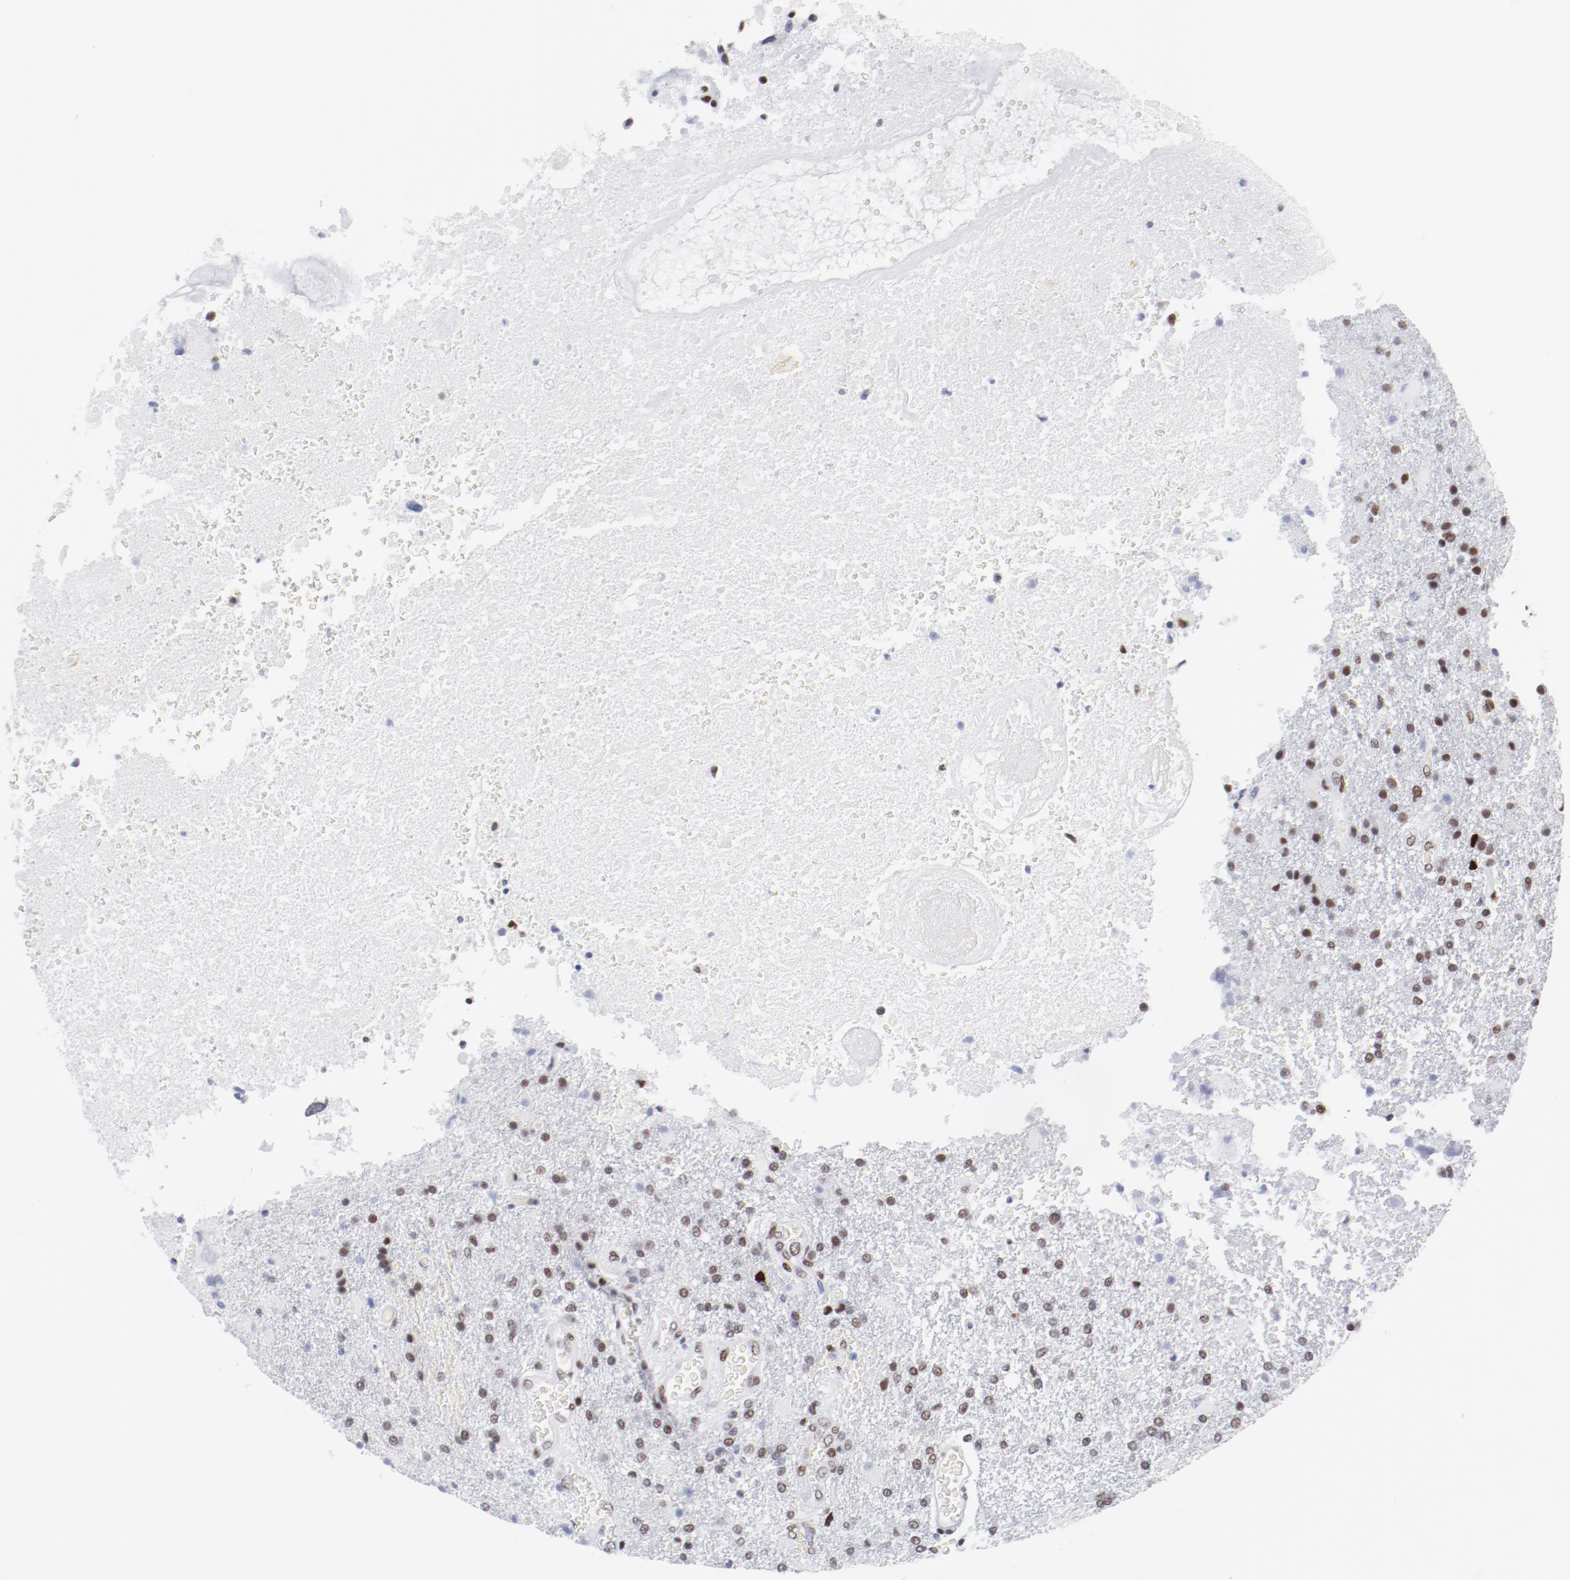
{"staining": {"intensity": "moderate", "quantity": "25%-75%", "location": "nuclear"}, "tissue": "glioma", "cell_type": "Tumor cells", "image_type": "cancer", "snomed": [{"axis": "morphology", "description": "Glioma, malignant, High grade"}, {"axis": "topography", "description": "Cerebral cortex"}], "caption": "Tumor cells exhibit moderate nuclear staining in about 25%-75% of cells in glioma.", "gene": "ATF2", "patient": {"sex": "male", "age": 79}}